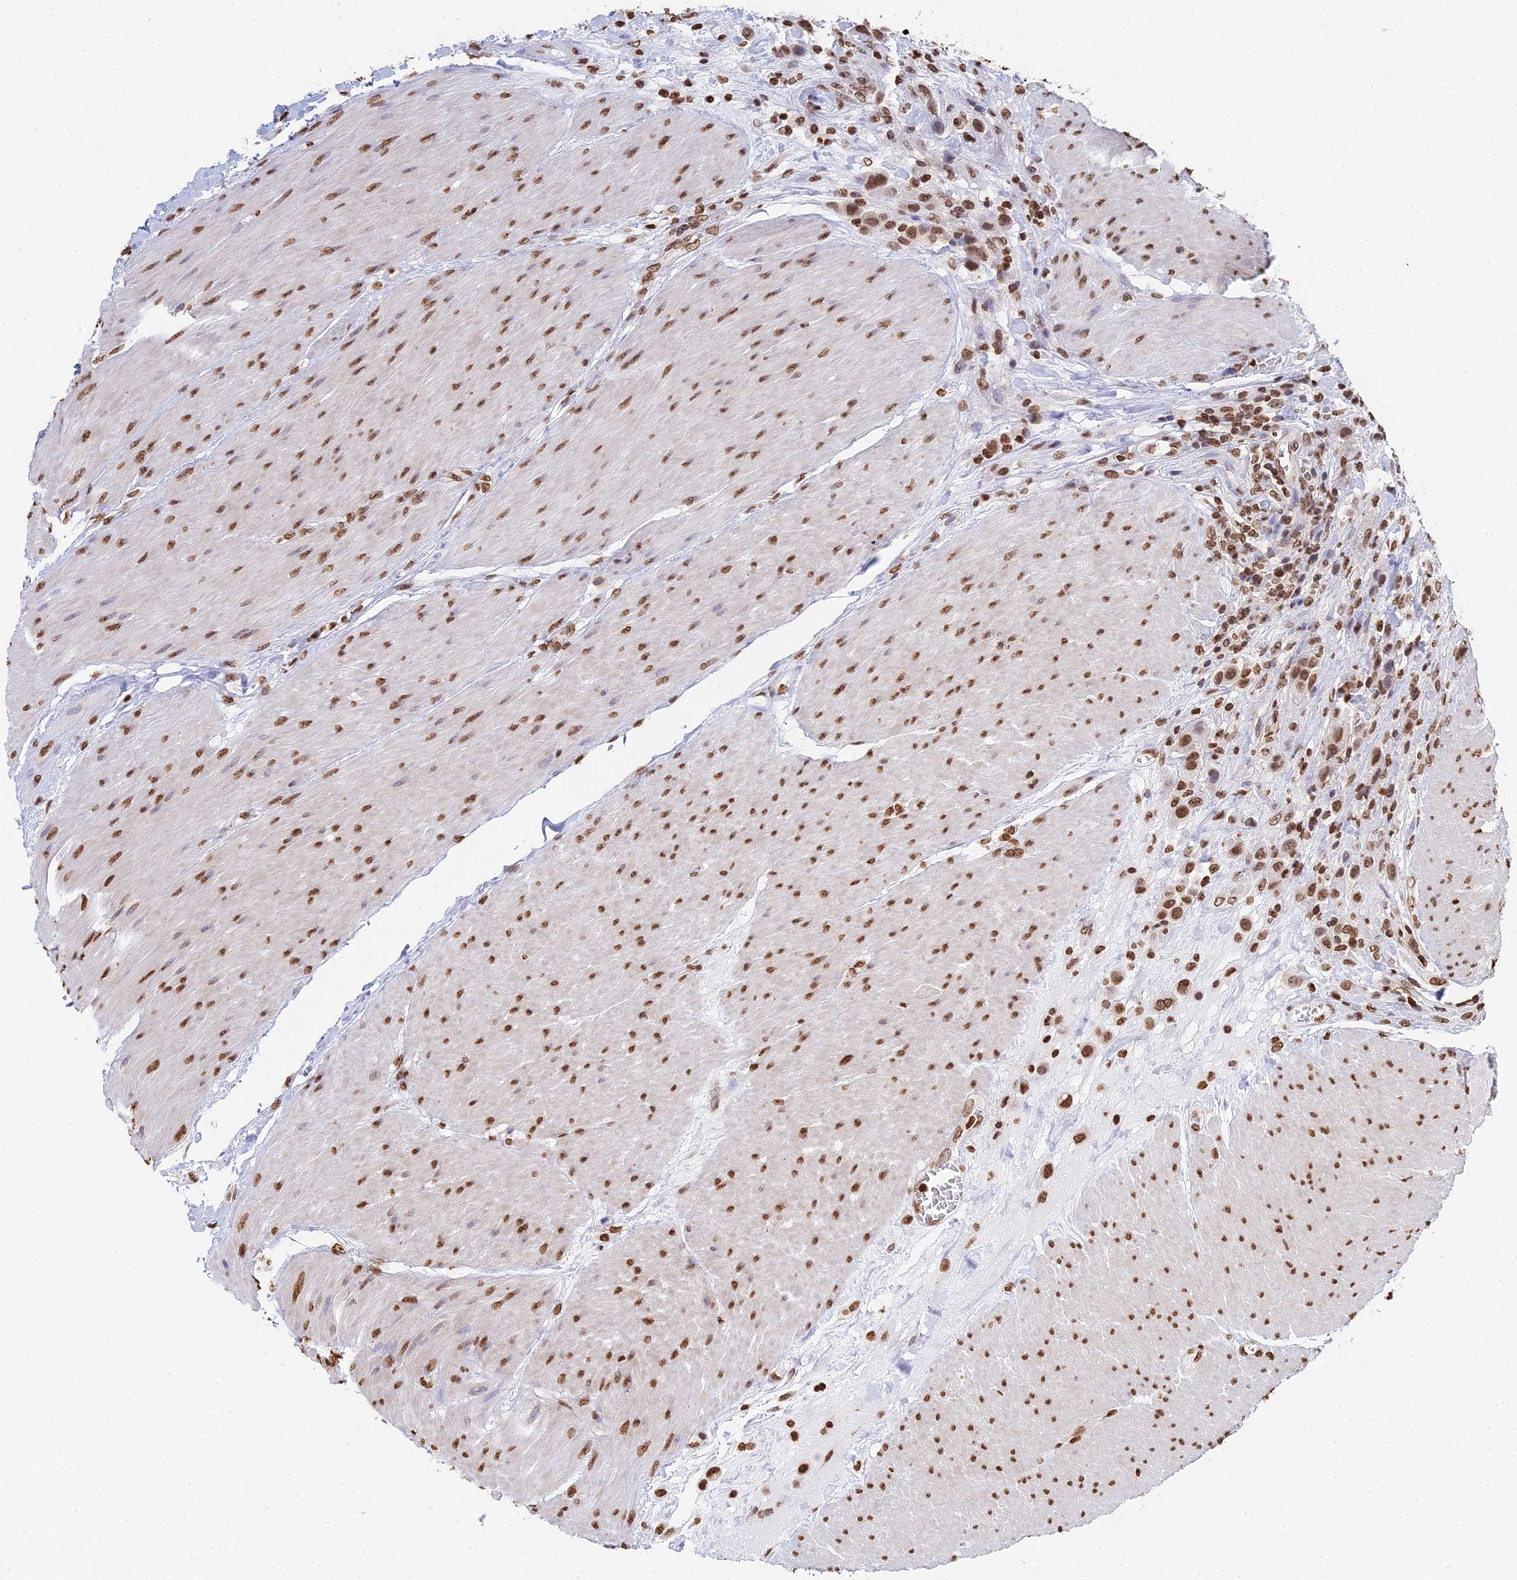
{"staining": {"intensity": "moderate", "quantity": ">75%", "location": "nuclear"}, "tissue": "urothelial cancer", "cell_type": "Tumor cells", "image_type": "cancer", "snomed": [{"axis": "morphology", "description": "Urothelial carcinoma, High grade"}, {"axis": "topography", "description": "Urinary bladder"}], "caption": "Tumor cells display medium levels of moderate nuclear expression in approximately >75% of cells in human urothelial cancer. (DAB IHC, brown staining for protein, blue staining for nuclei).", "gene": "GBP3", "patient": {"sex": "male", "age": 50}}